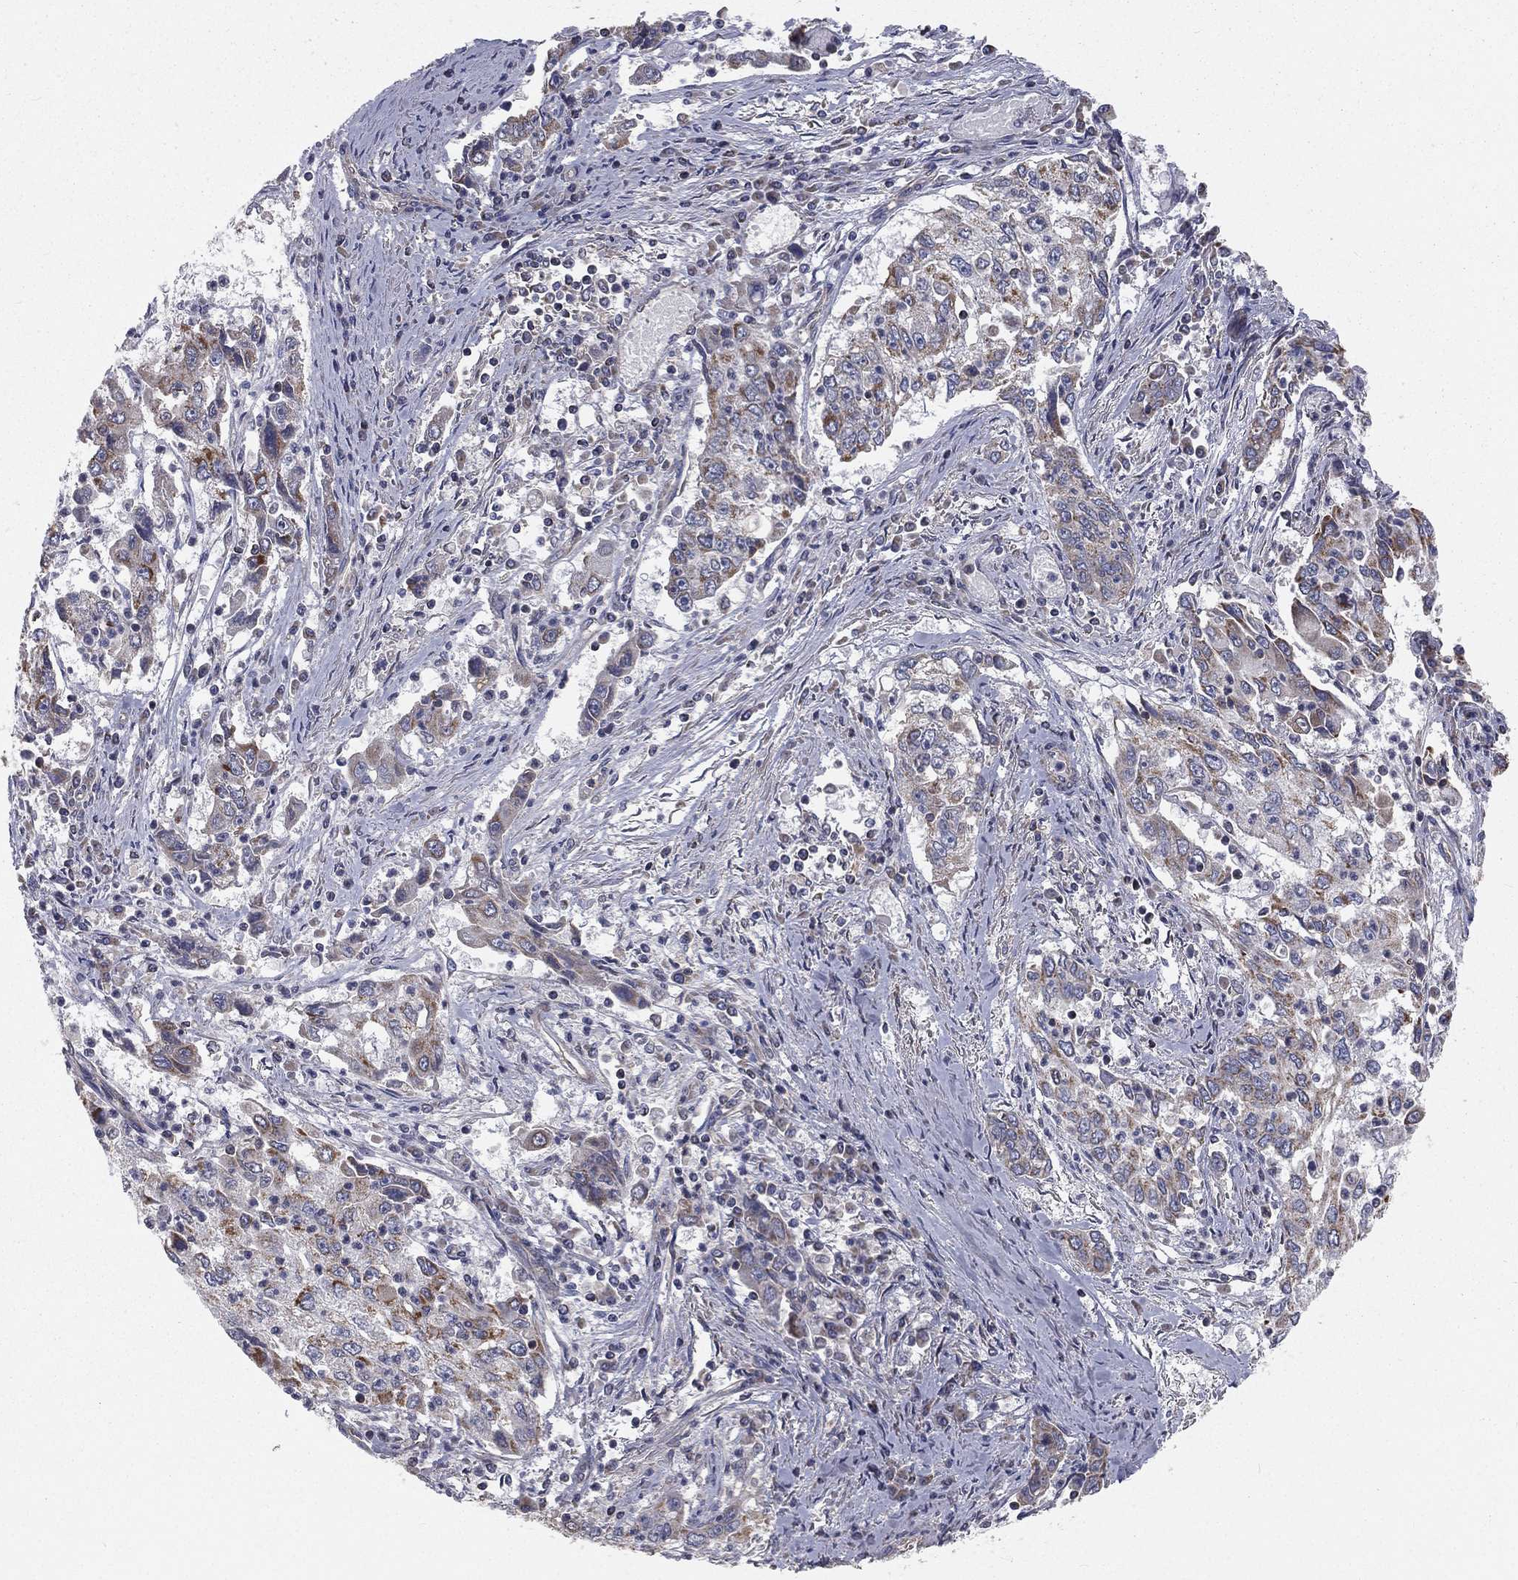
{"staining": {"intensity": "moderate", "quantity": "<25%", "location": "cytoplasmic/membranous"}, "tissue": "cervical cancer", "cell_type": "Tumor cells", "image_type": "cancer", "snomed": [{"axis": "morphology", "description": "Squamous cell carcinoma, NOS"}, {"axis": "topography", "description": "Cervix"}], "caption": "A high-resolution photomicrograph shows IHC staining of squamous cell carcinoma (cervical), which demonstrates moderate cytoplasmic/membranous positivity in about <25% of tumor cells.", "gene": "HADH", "patient": {"sex": "female", "age": 36}}